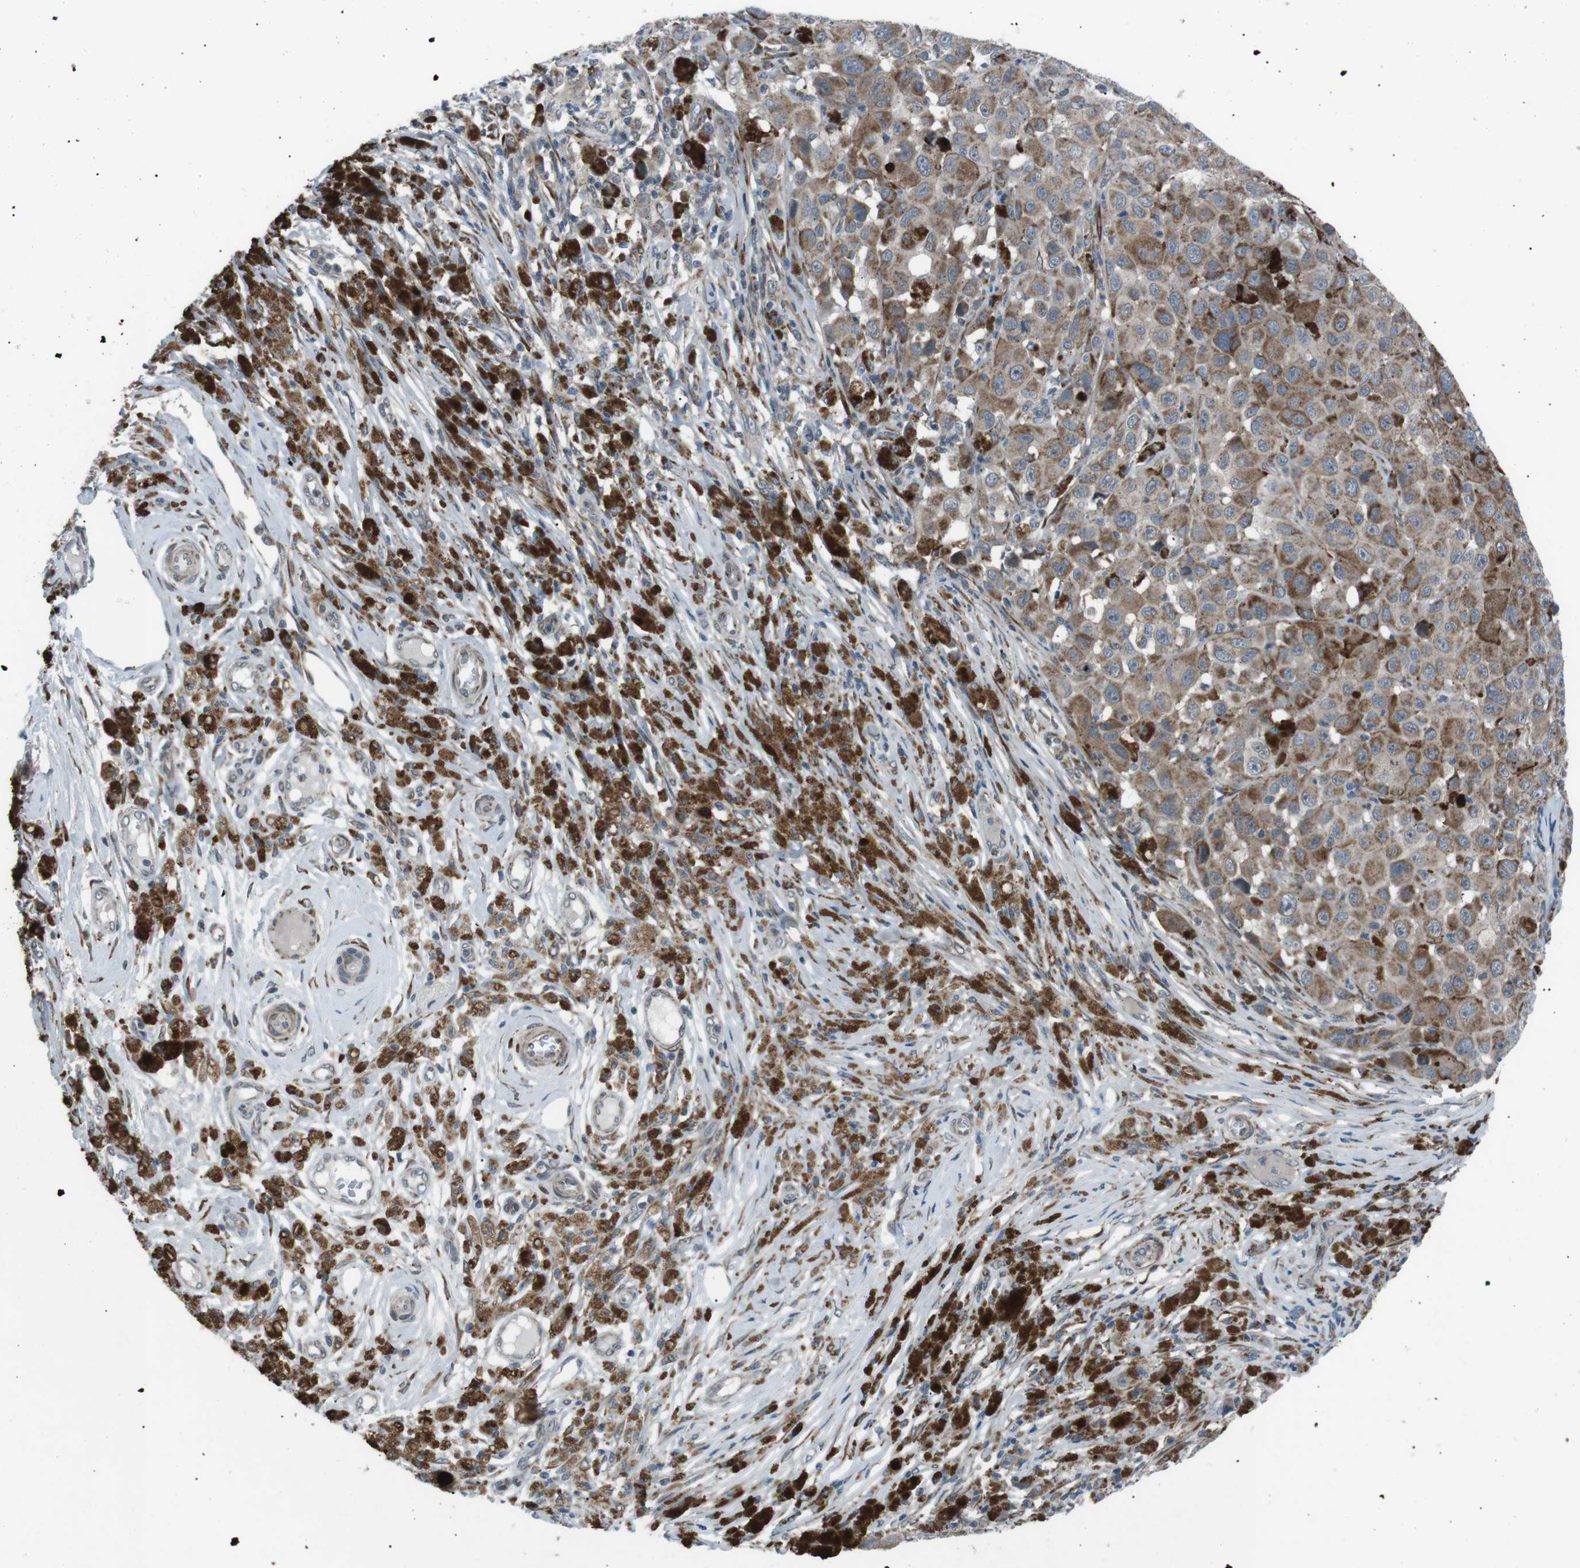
{"staining": {"intensity": "moderate", "quantity": ">75%", "location": "cytoplasmic/membranous"}, "tissue": "melanoma", "cell_type": "Tumor cells", "image_type": "cancer", "snomed": [{"axis": "morphology", "description": "Malignant melanoma, NOS"}, {"axis": "topography", "description": "Skin"}], "caption": "Immunohistochemistry (IHC) micrograph of human malignant melanoma stained for a protein (brown), which exhibits medium levels of moderate cytoplasmic/membranous positivity in approximately >75% of tumor cells.", "gene": "ARID5B", "patient": {"sex": "male", "age": 96}}